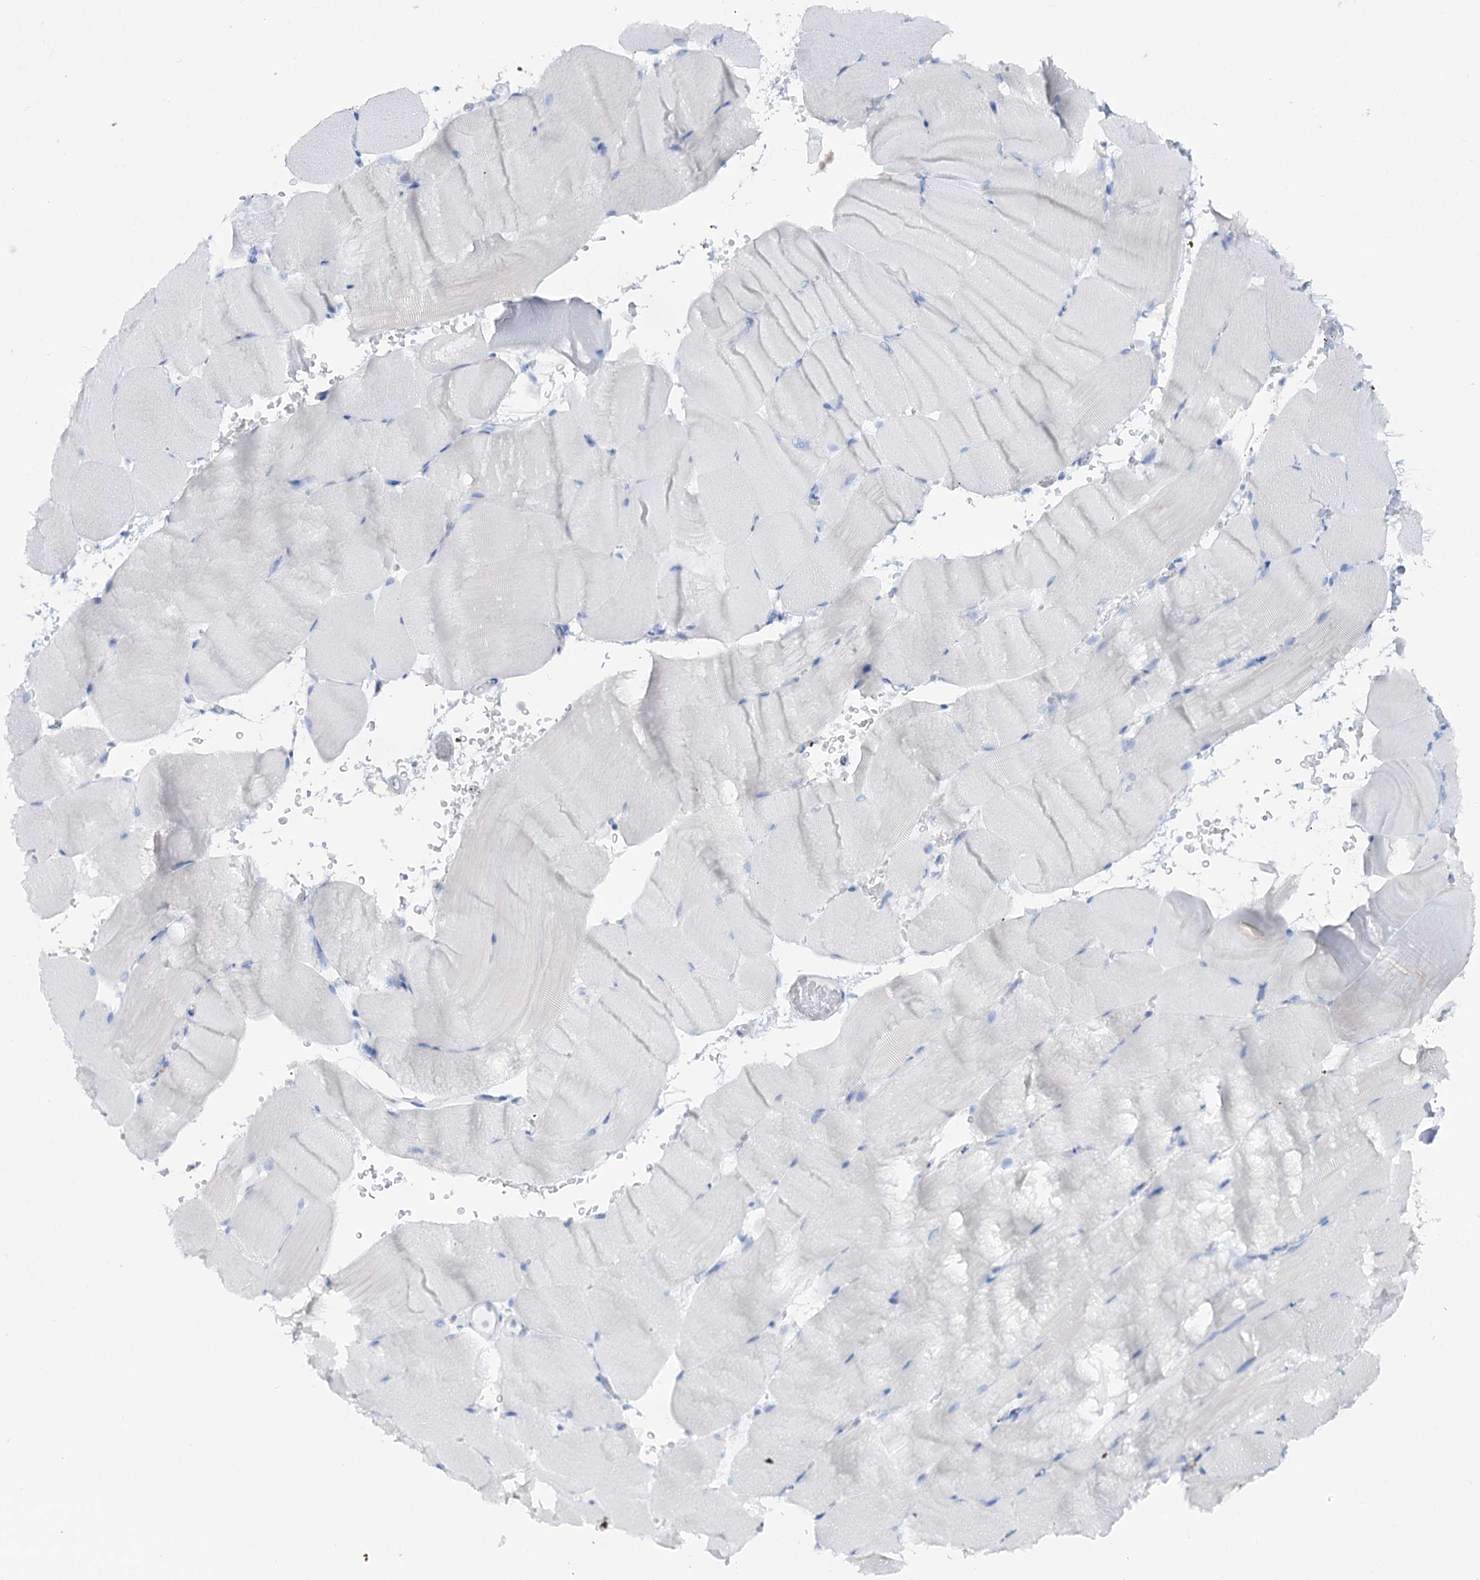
{"staining": {"intensity": "negative", "quantity": "none", "location": "none"}, "tissue": "skeletal muscle", "cell_type": "Myocytes", "image_type": "normal", "snomed": [{"axis": "morphology", "description": "Normal tissue, NOS"}, {"axis": "topography", "description": "Skeletal muscle"}, {"axis": "topography", "description": "Parathyroid gland"}], "caption": "The histopathology image displays no significant expression in myocytes of skeletal muscle.", "gene": "SLC3A1", "patient": {"sex": "female", "age": 37}}